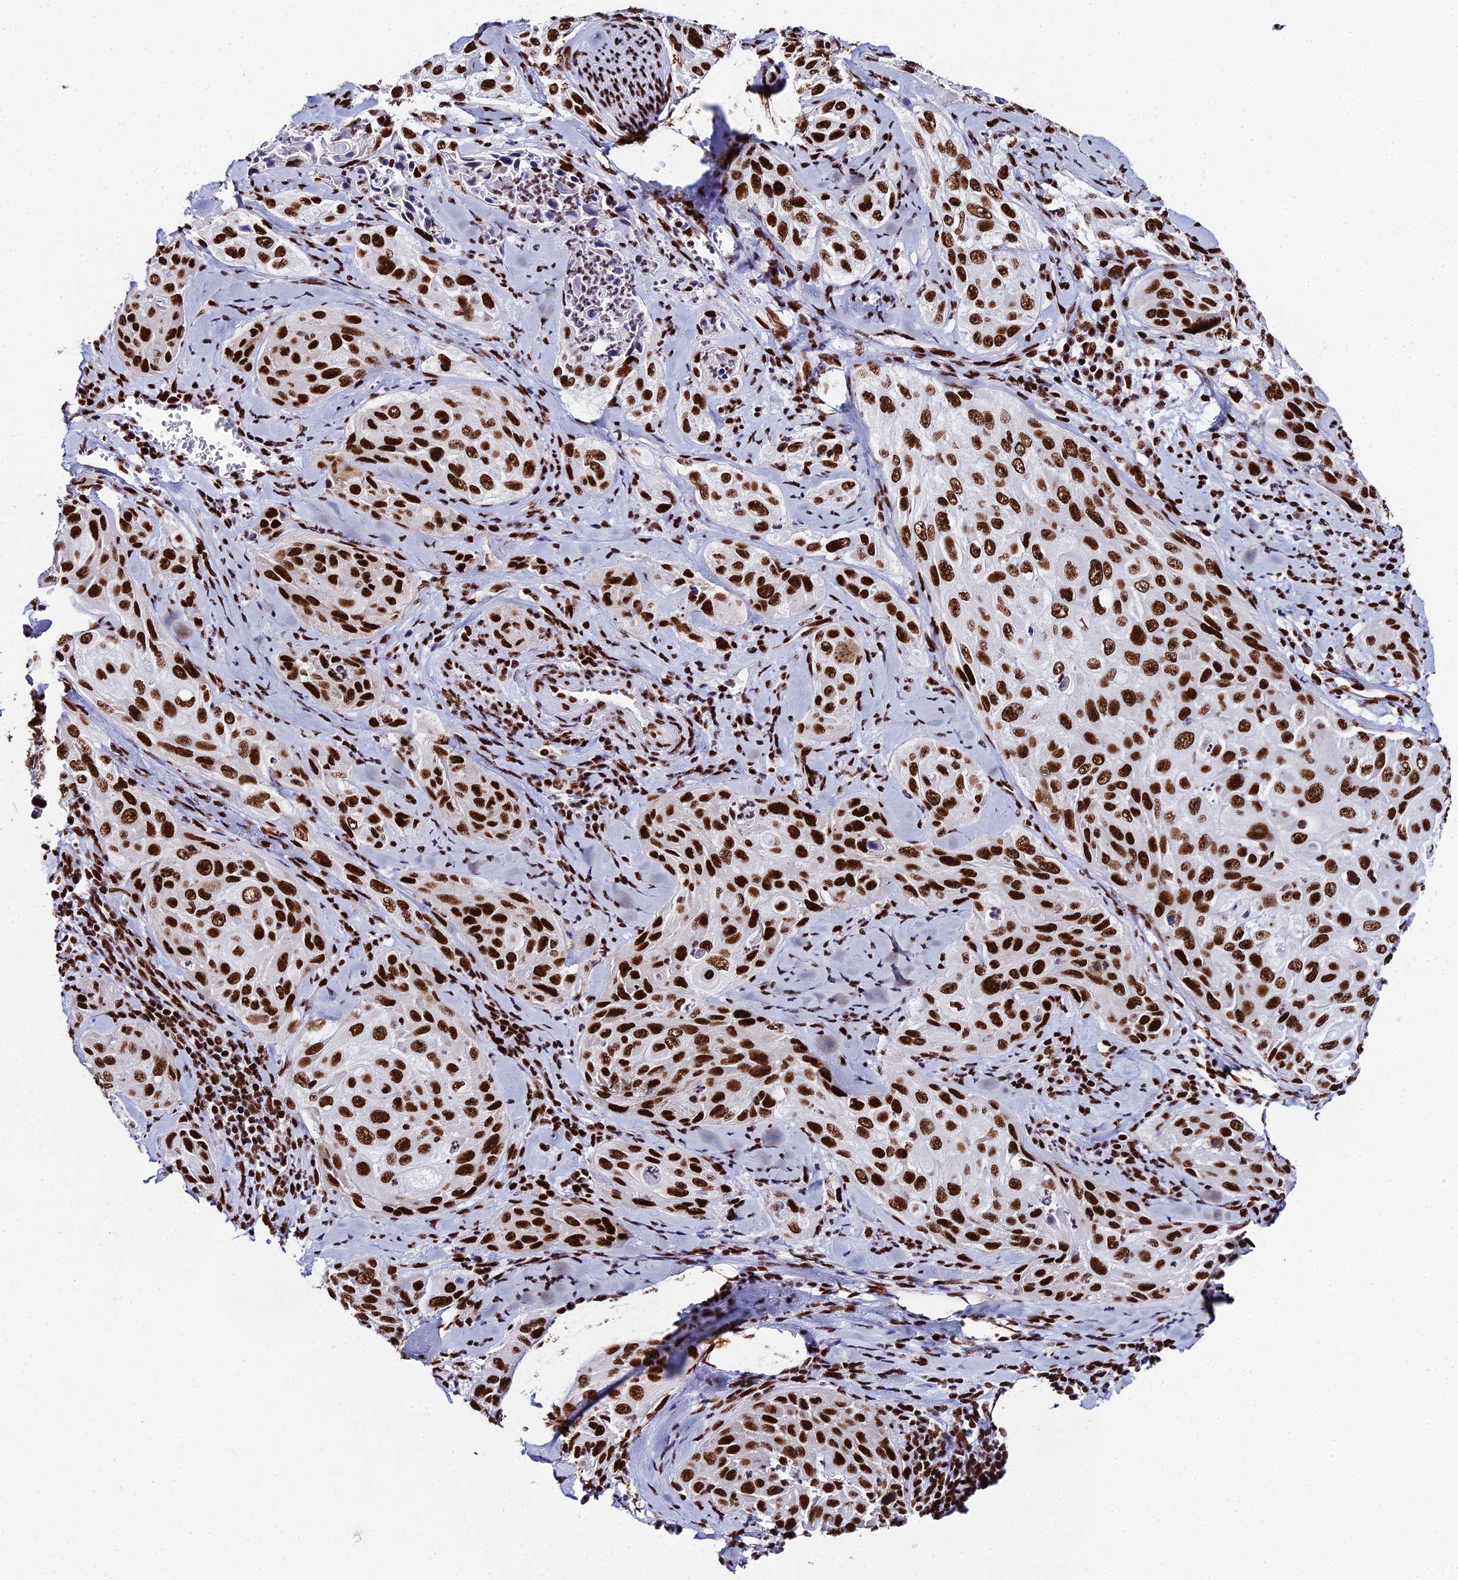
{"staining": {"intensity": "strong", "quantity": ">75%", "location": "nuclear"}, "tissue": "cervical cancer", "cell_type": "Tumor cells", "image_type": "cancer", "snomed": [{"axis": "morphology", "description": "Squamous cell carcinoma, NOS"}, {"axis": "topography", "description": "Cervix"}], "caption": "Immunohistochemistry (IHC) histopathology image of neoplastic tissue: cervical cancer stained using immunohistochemistry reveals high levels of strong protein expression localized specifically in the nuclear of tumor cells, appearing as a nuclear brown color.", "gene": "HNRNPH1", "patient": {"sex": "female", "age": 42}}